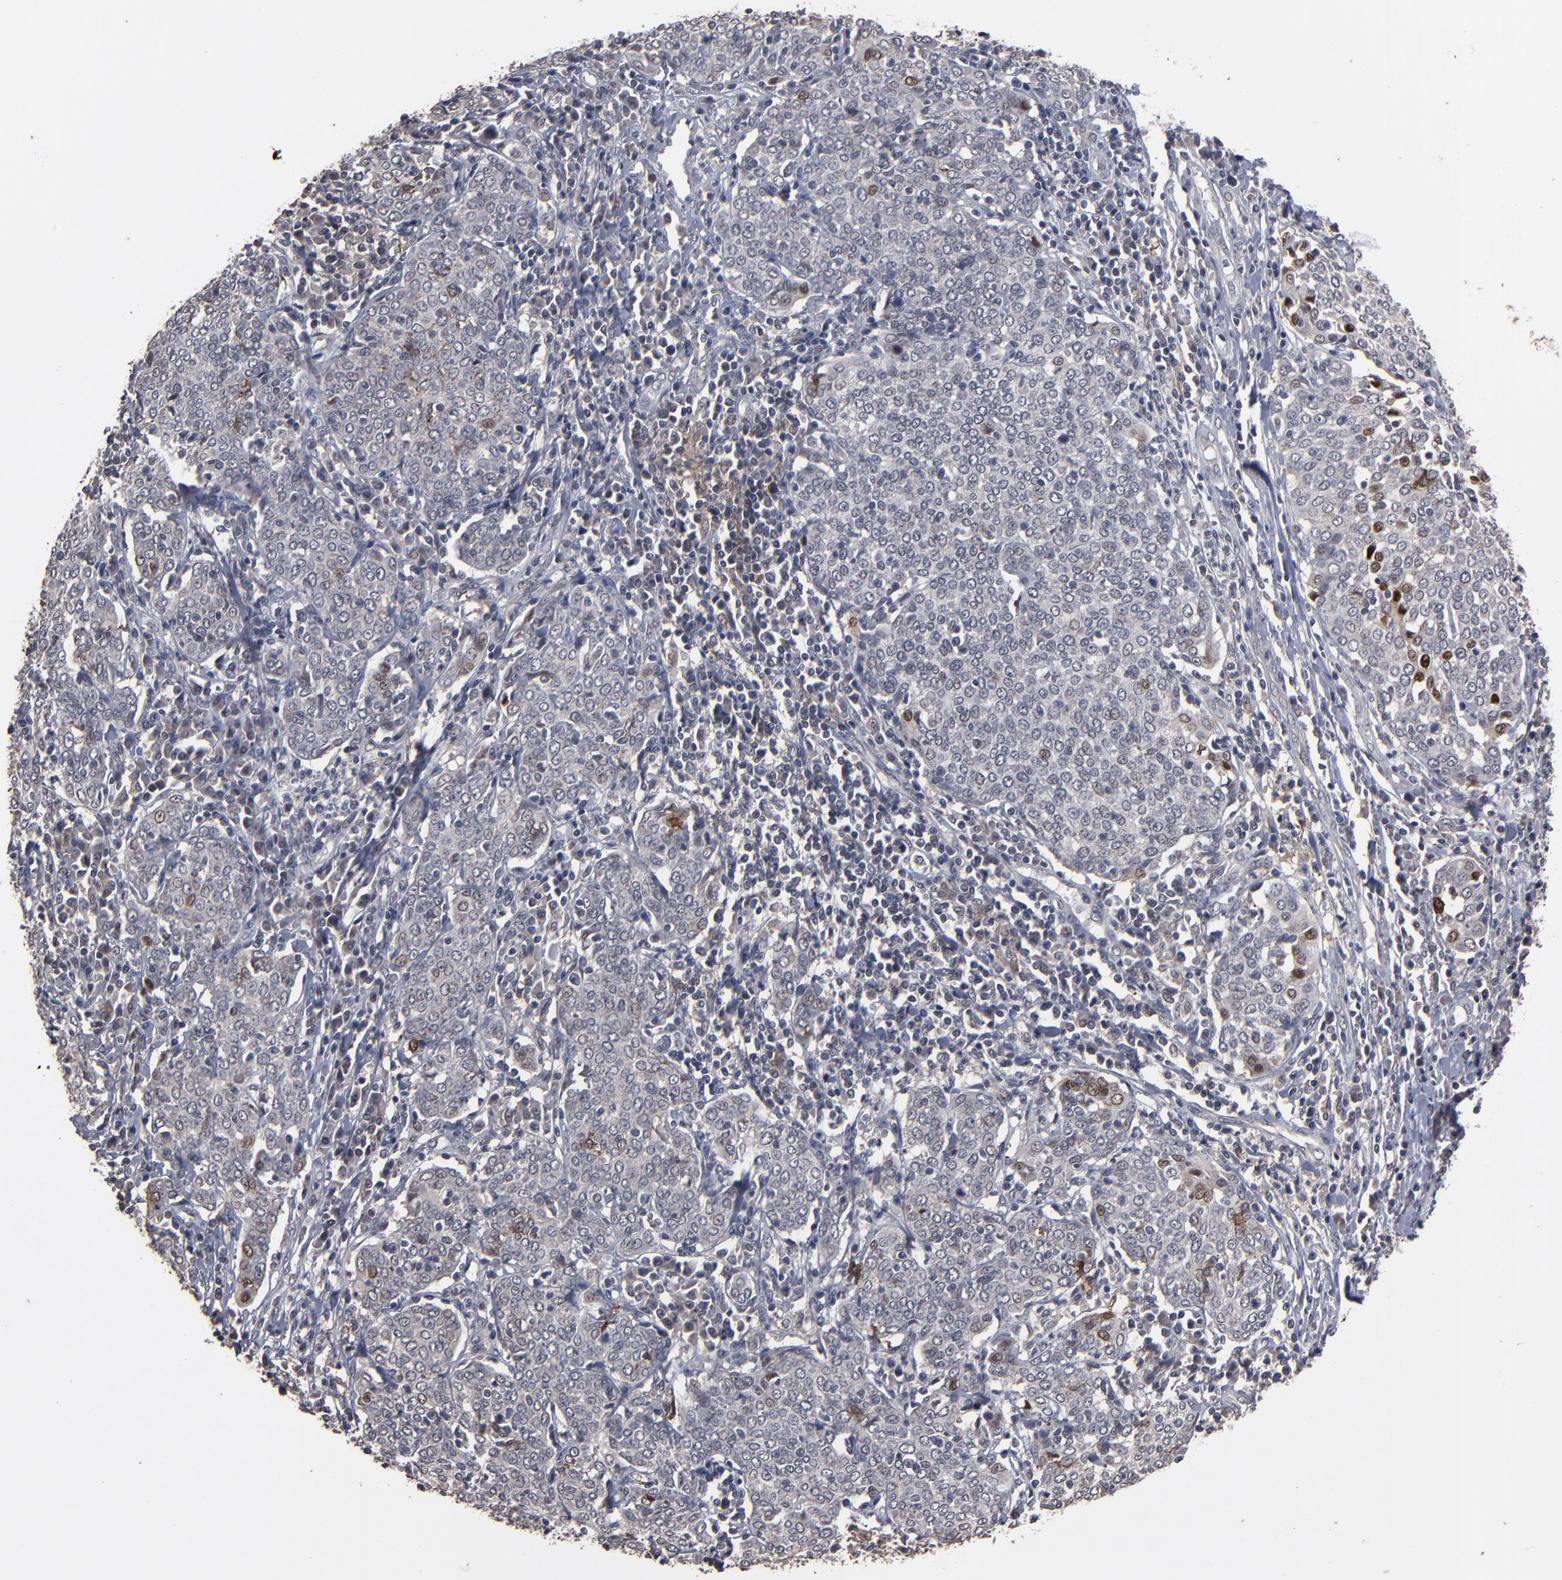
{"staining": {"intensity": "weak", "quantity": "<25%", "location": "cytoplasmic/membranous,nuclear"}, "tissue": "cervical cancer", "cell_type": "Tumor cells", "image_type": "cancer", "snomed": [{"axis": "morphology", "description": "Squamous cell carcinoma, NOS"}, {"axis": "topography", "description": "Cervix"}], "caption": "Cervical cancer (squamous cell carcinoma) was stained to show a protein in brown. There is no significant positivity in tumor cells. (DAB immunohistochemistry visualized using brightfield microscopy, high magnification).", "gene": "SLC22A17", "patient": {"sex": "female", "age": 40}}